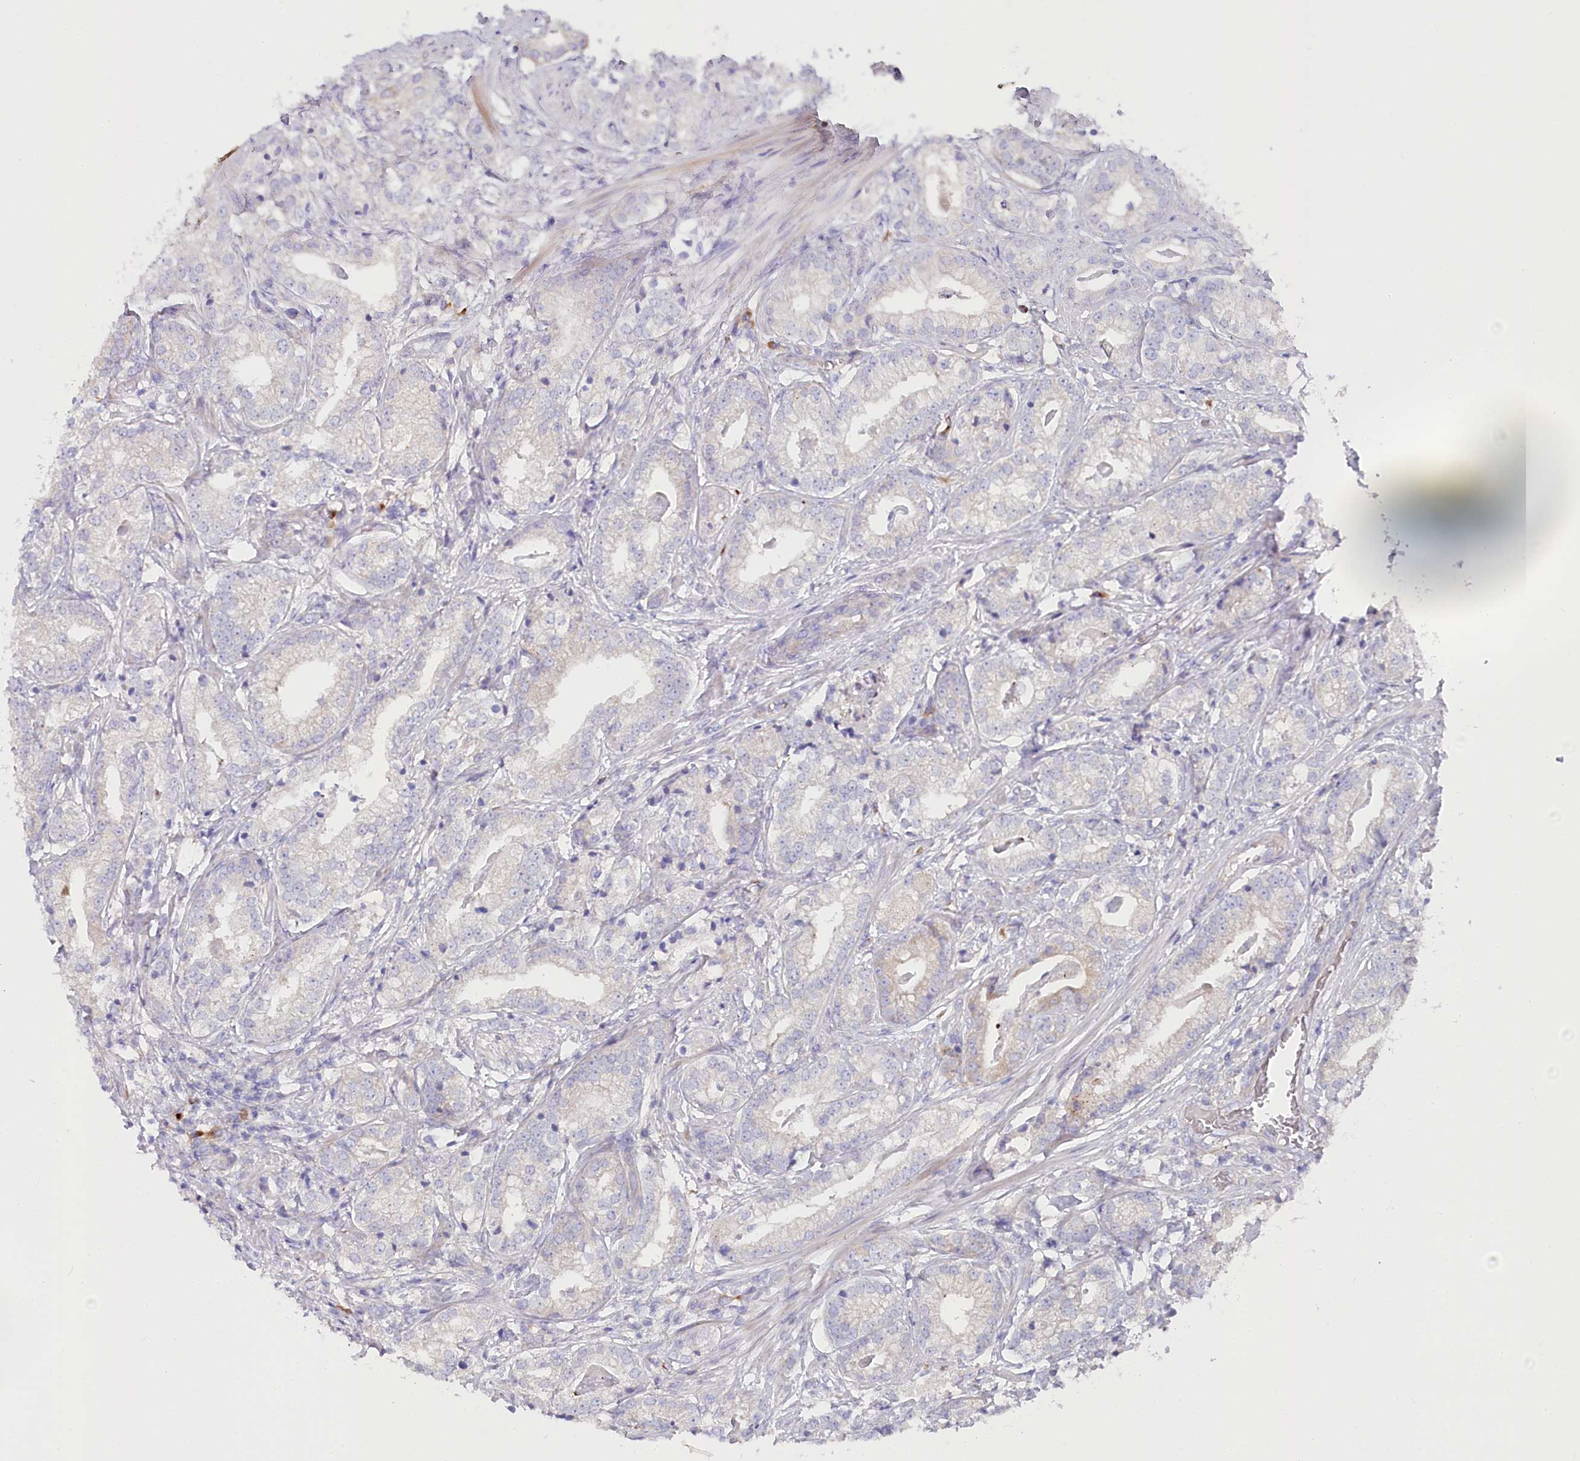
{"staining": {"intensity": "weak", "quantity": "<25%", "location": "cytoplasmic/membranous"}, "tissue": "prostate cancer", "cell_type": "Tumor cells", "image_type": "cancer", "snomed": [{"axis": "morphology", "description": "Adenocarcinoma, High grade"}, {"axis": "topography", "description": "Prostate"}], "caption": "Immunohistochemical staining of prostate cancer (adenocarcinoma (high-grade)) demonstrates no significant staining in tumor cells. (DAB (3,3'-diaminobenzidine) IHC visualized using brightfield microscopy, high magnification).", "gene": "POGLUT1", "patient": {"sex": "male", "age": 69}}